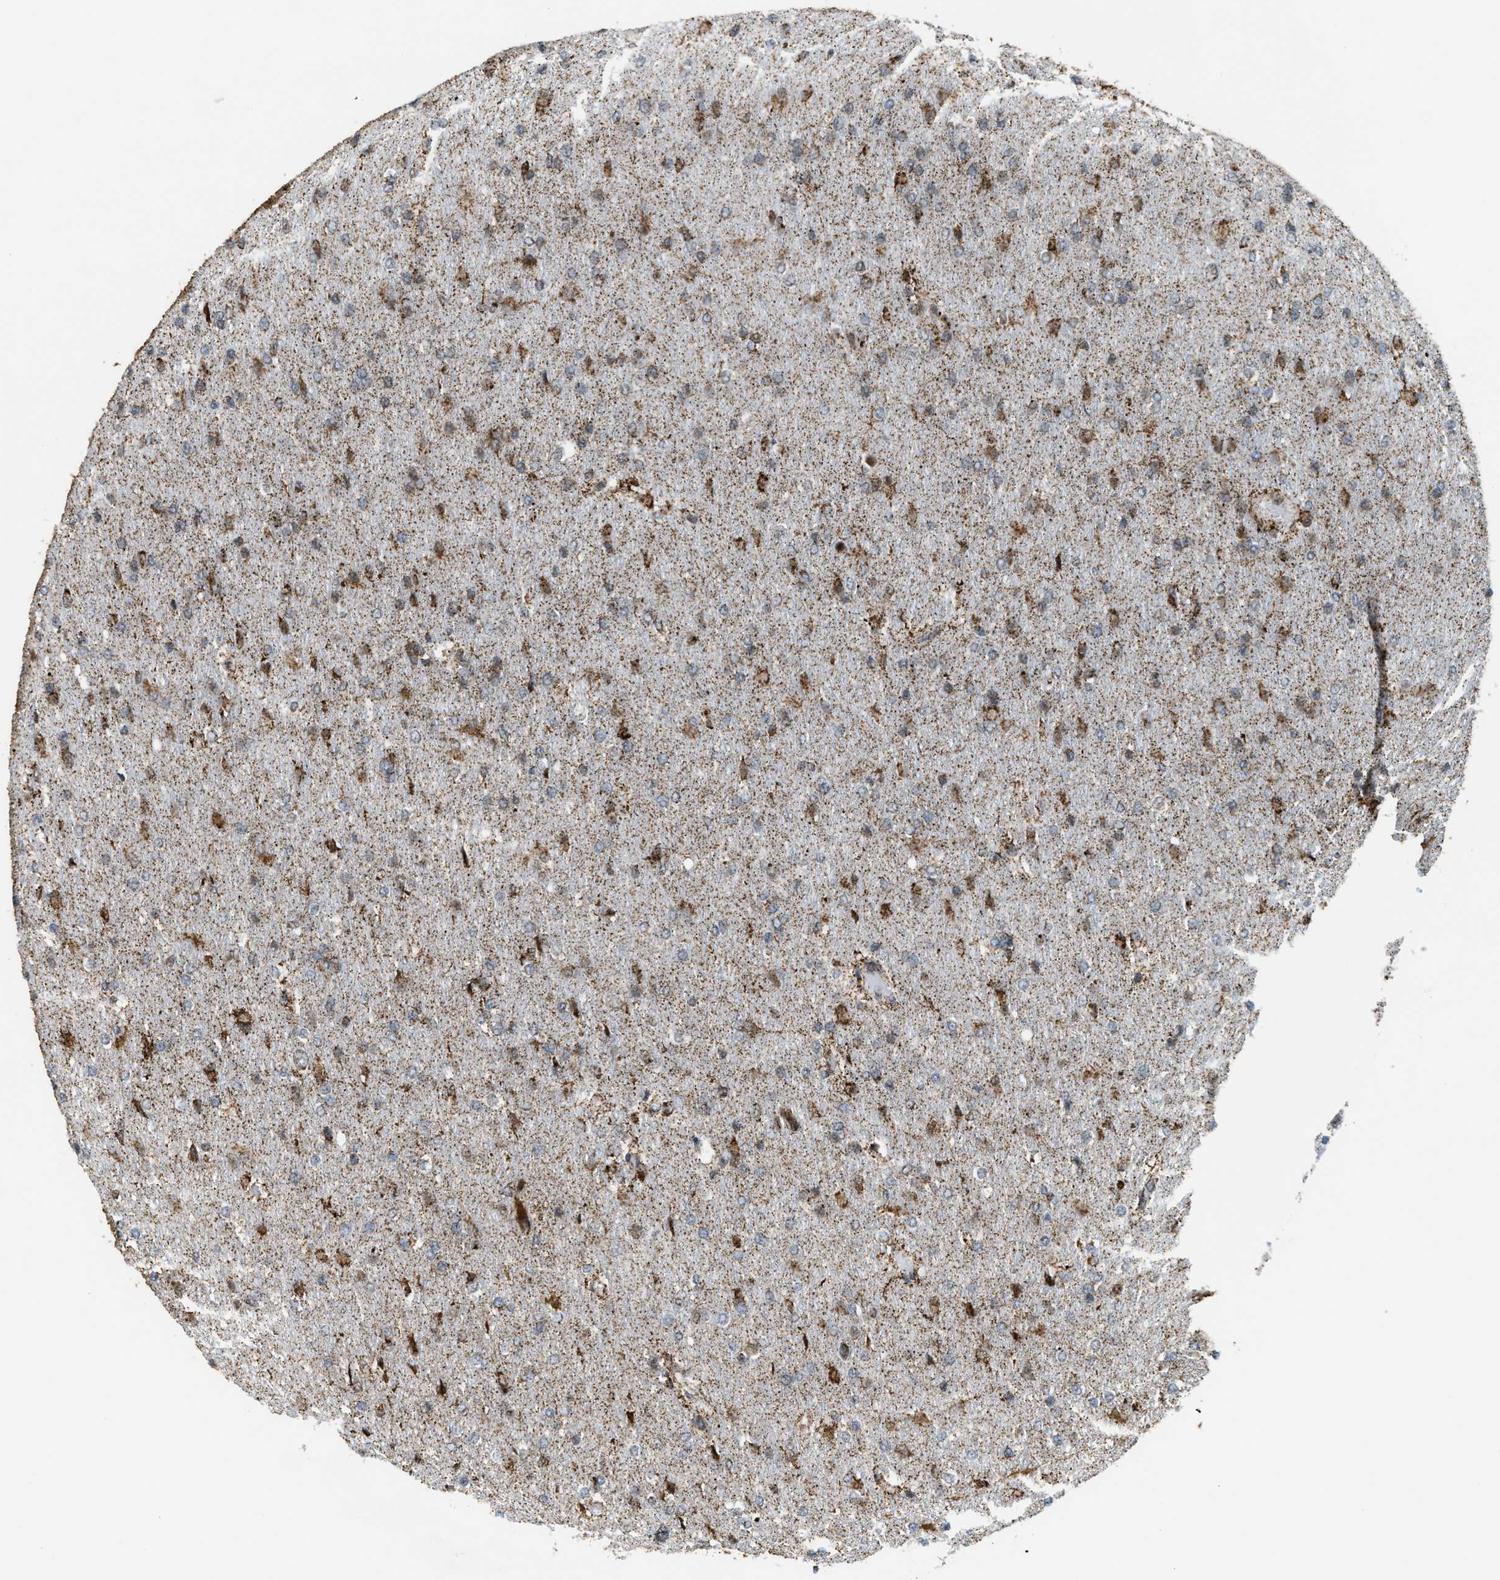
{"staining": {"intensity": "moderate", "quantity": ">75%", "location": "cytoplasmic/membranous"}, "tissue": "glioma", "cell_type": "Tumor cells", "image_type": "cancer", "snomed": [{"axis": "morphology", "description": "Glioma, malignant, High grade"}, {"axis": "topography", "description": "Cerebral cortex"}], "caption": "Immunohistochemical staining of human glioma shows moderate cytoplasmic/membranous protein positivity in about >75% of tumor cells. The staining was performed using DAB (3,3'-diaminobenzidine), with brown indicating positive protein expression. Nuclei are stained blue with hematoxylin.", "gene": "HIBADH", "patient": {"sex": "female", "age": 36}}